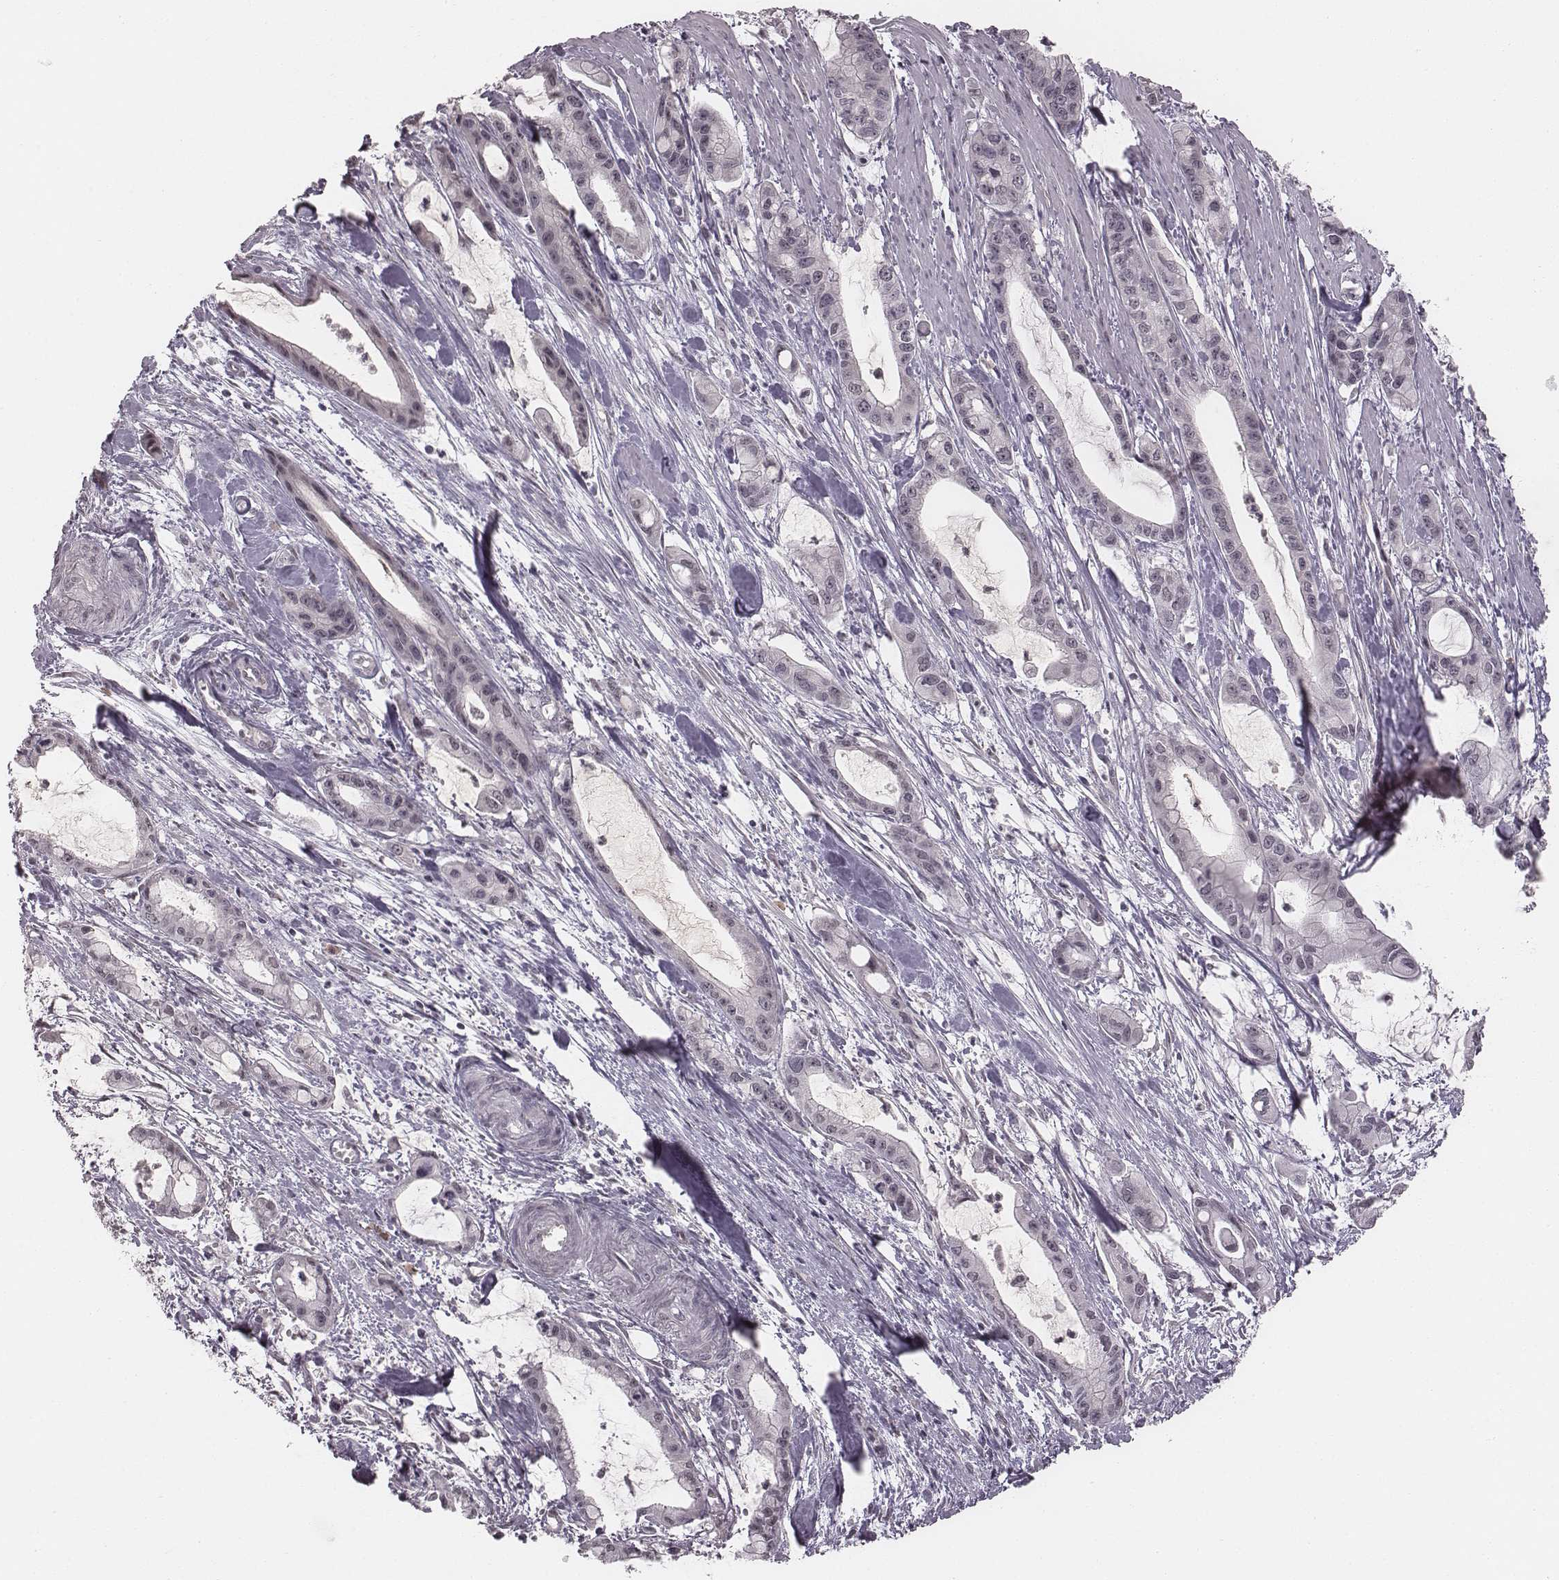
{"staining": {"intensity": "negative", "quantity": "none", "location": "none"}, "tissue": "pancreatic cancer", "cell_type": "Tumor cells", "image_type": "cancer", "snomed": [{"axis": "morphology", "description": "Adenocarcinoma, NOS"}, {"axis": "topography", "description": "Pancreas"}], "caption": "Tumor cells are negative for protein expression in human adenocarcinoma (pancreatic).", "gene": "RPGRIP1", "patient": {"sex": "male", "age": 48}}